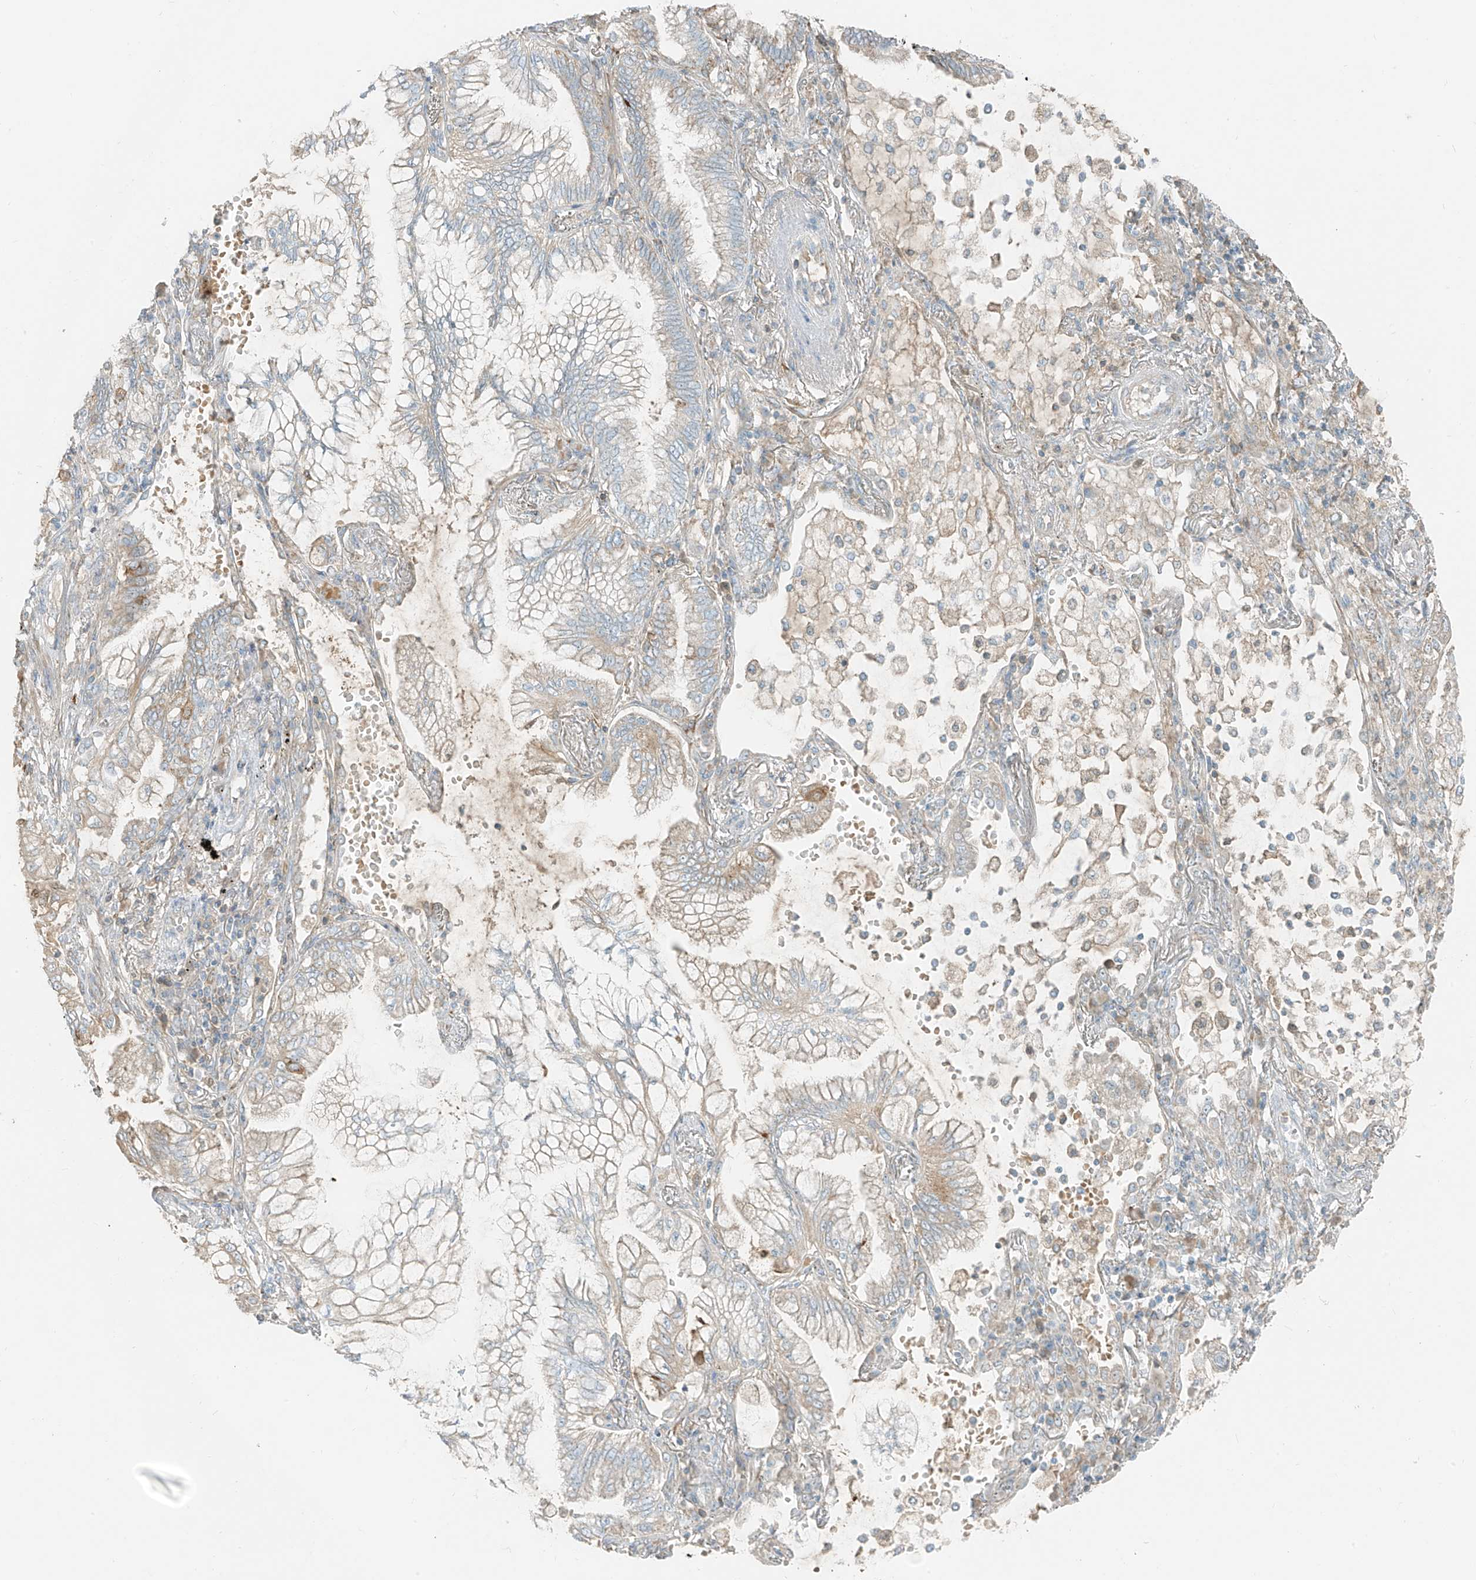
{"staining": {"intensity": "negative", "quantity": "none", "location": "none"}, "tissue": "lung cancer", "cell_type": "Tumor cells", "image_type": "cancer", "snomed": [{"axis": "morphology", "description": "Adenocarcinoma, NOS"}, {"axis": "topography", "description": "Lung"}], "caption": "The immunohistochemistry (IHC) histopathology image has no significant staining in tumor cells of adenocarcinoma (lung) tissue.", "gene": "FSTL1", "patient": {"sex": "female", "age": 70}}